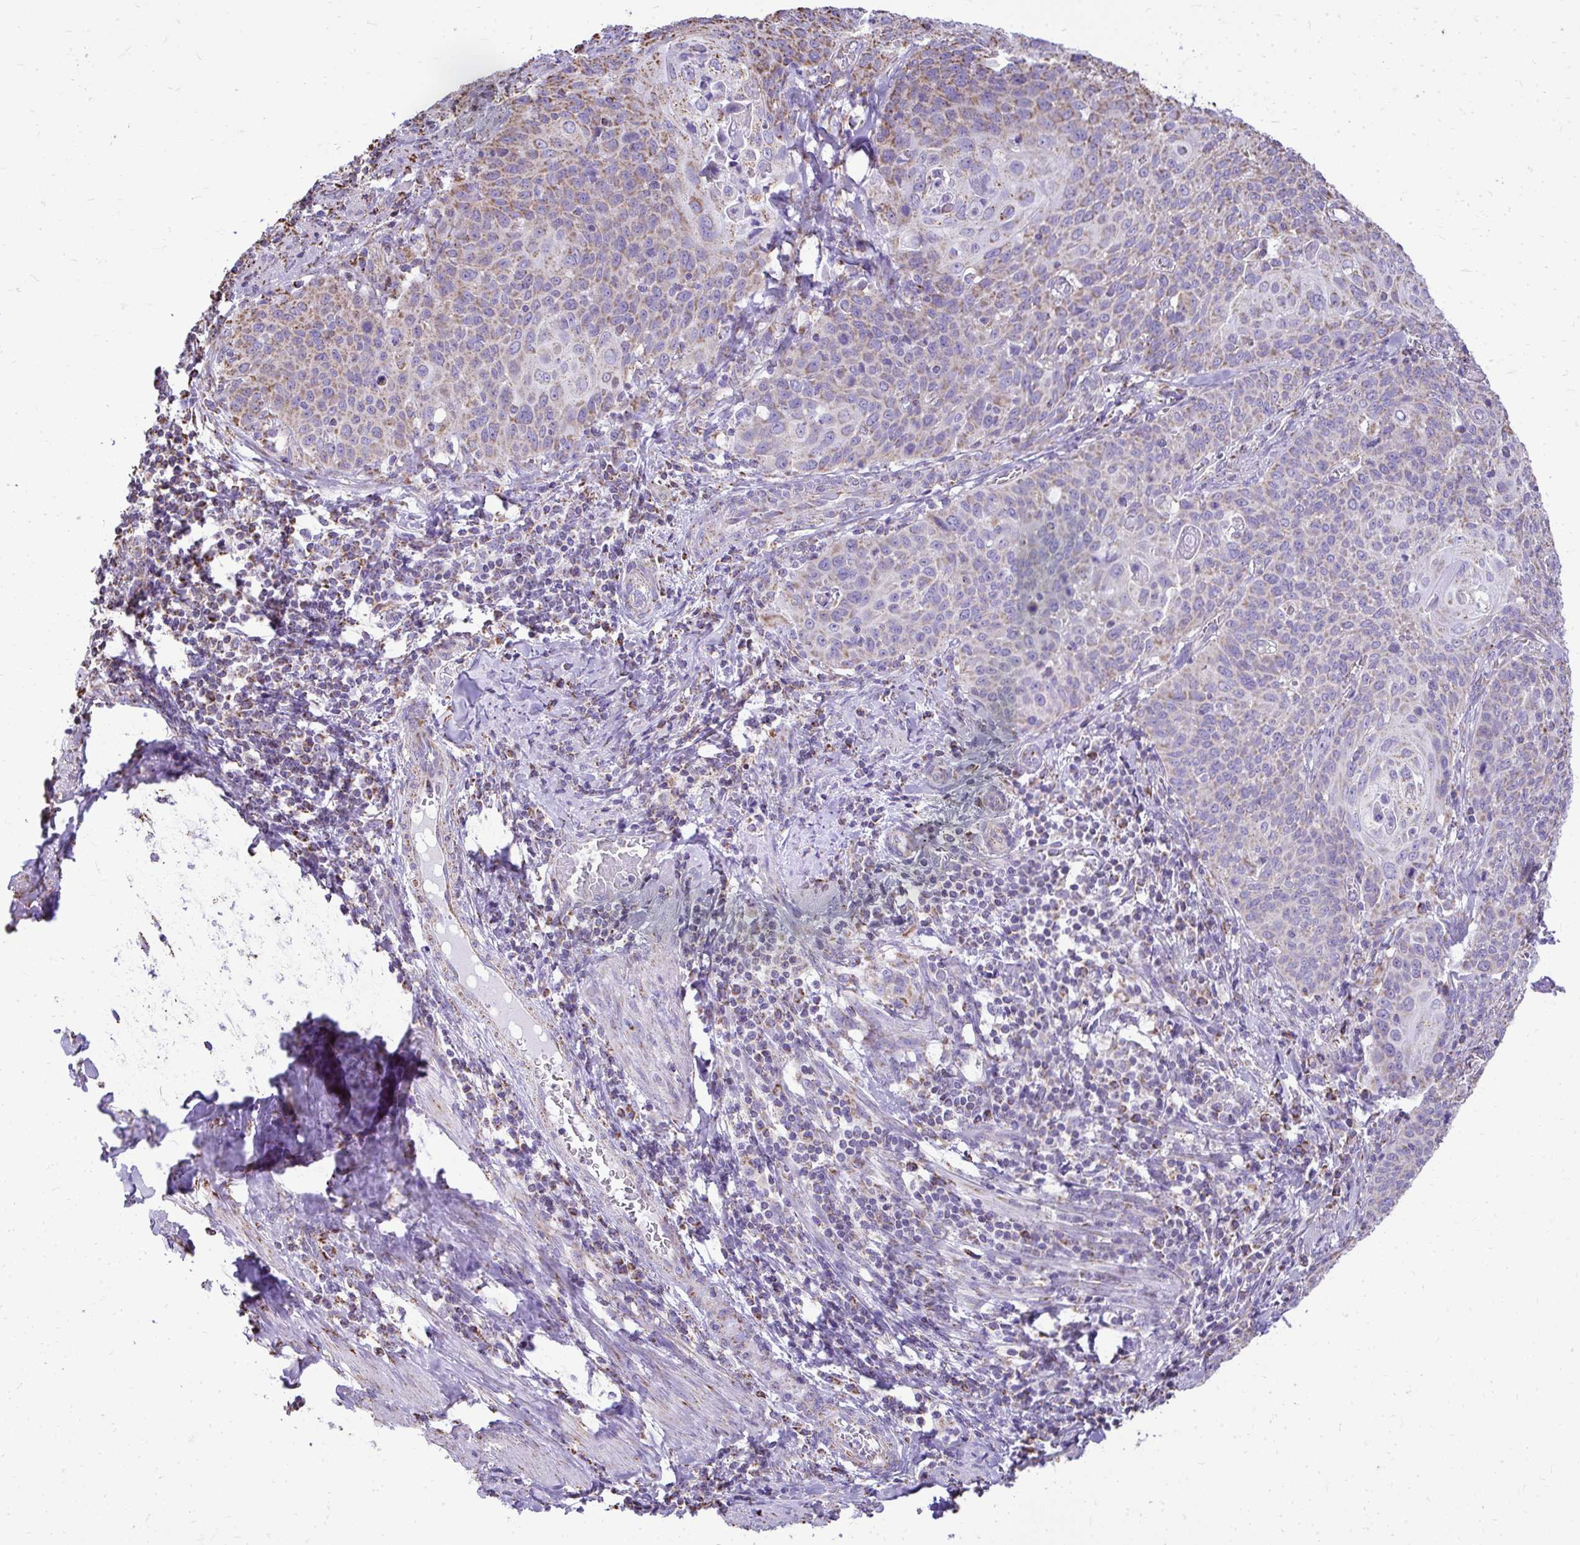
{"staining": {"intensity": "weak", "quantity": "25%-75%", "location": "cytoplasmic/membranous"}, "tissue": "cervical cancer", "cell_type": "Tumor cells", "image_type": "cancer", "snomed": [{"axis": "morphology", "description": "Squamous cell carcinoma, NOS"}, {"axis": "topography", "description": "Cervix"}], "caption": "Immunohistochemical staining of cervical squamous cell carcinoma displays low levels of weak cytoplasmic/membranous protein expression in approximately 25%-75% of tumor cells.", "gene": "MPZL2", "patient": {"sex": "female", "age": 65}}